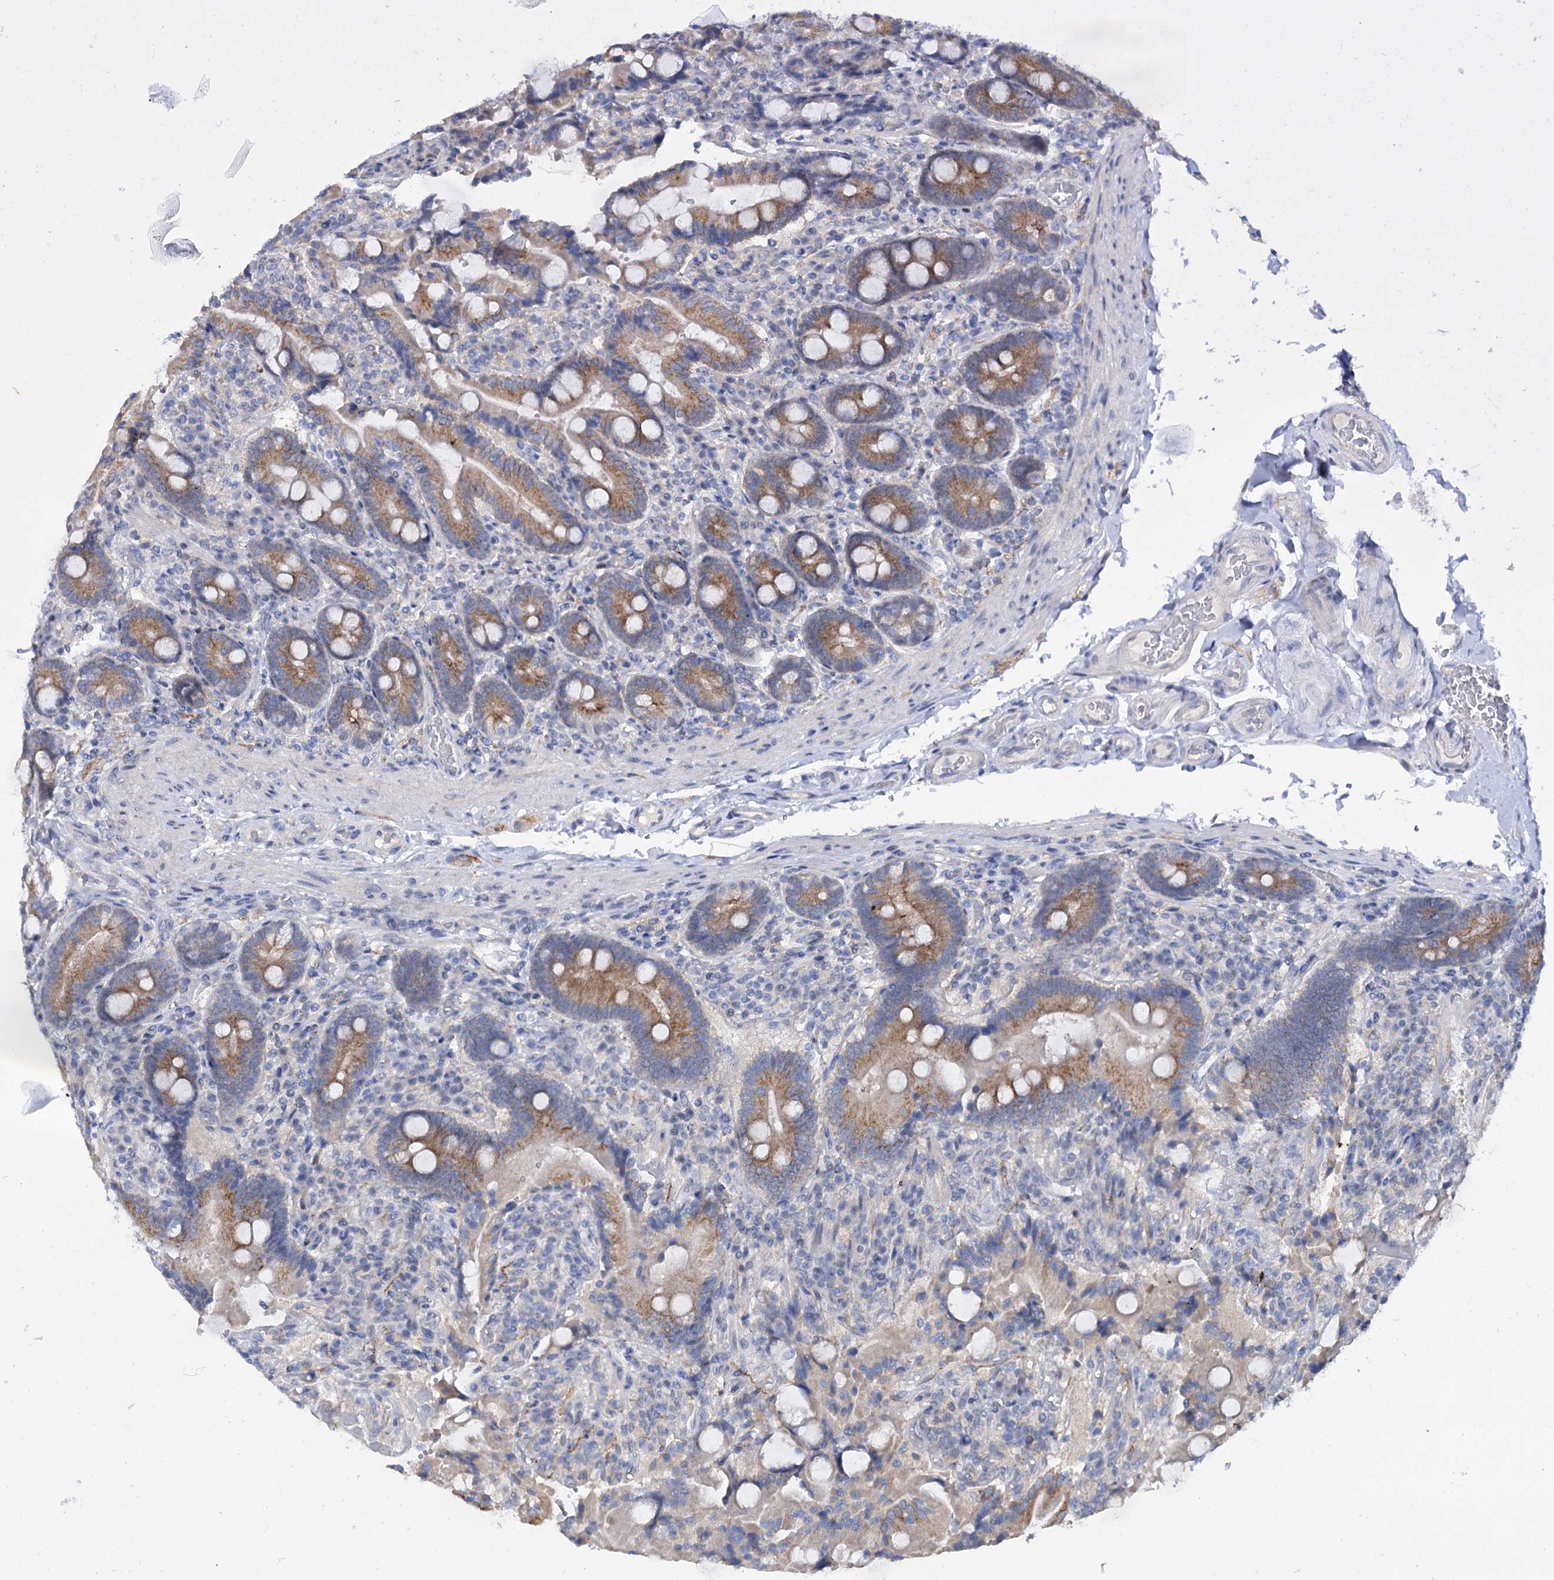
{"staining": {"intensity": "strong", "quantity": ">75%", "location": "cytoplasmic/membranous"}, "tissue": "duodenum", "cell_type": "Glandular cells", "image_type": "normal", "snomed": [{"axis": "morphology", "description": "Normal tissue, NOS"}, {"axis": "topography", "description": "Duodenum"}], "caption": "Protein expression analysis of normal human duodenum reveals strong cytoplasmic/membranous expression in about >75% of glandular cells.", "gene": "MID1IP1", "patient": {"sex": "female", "age": 62}}